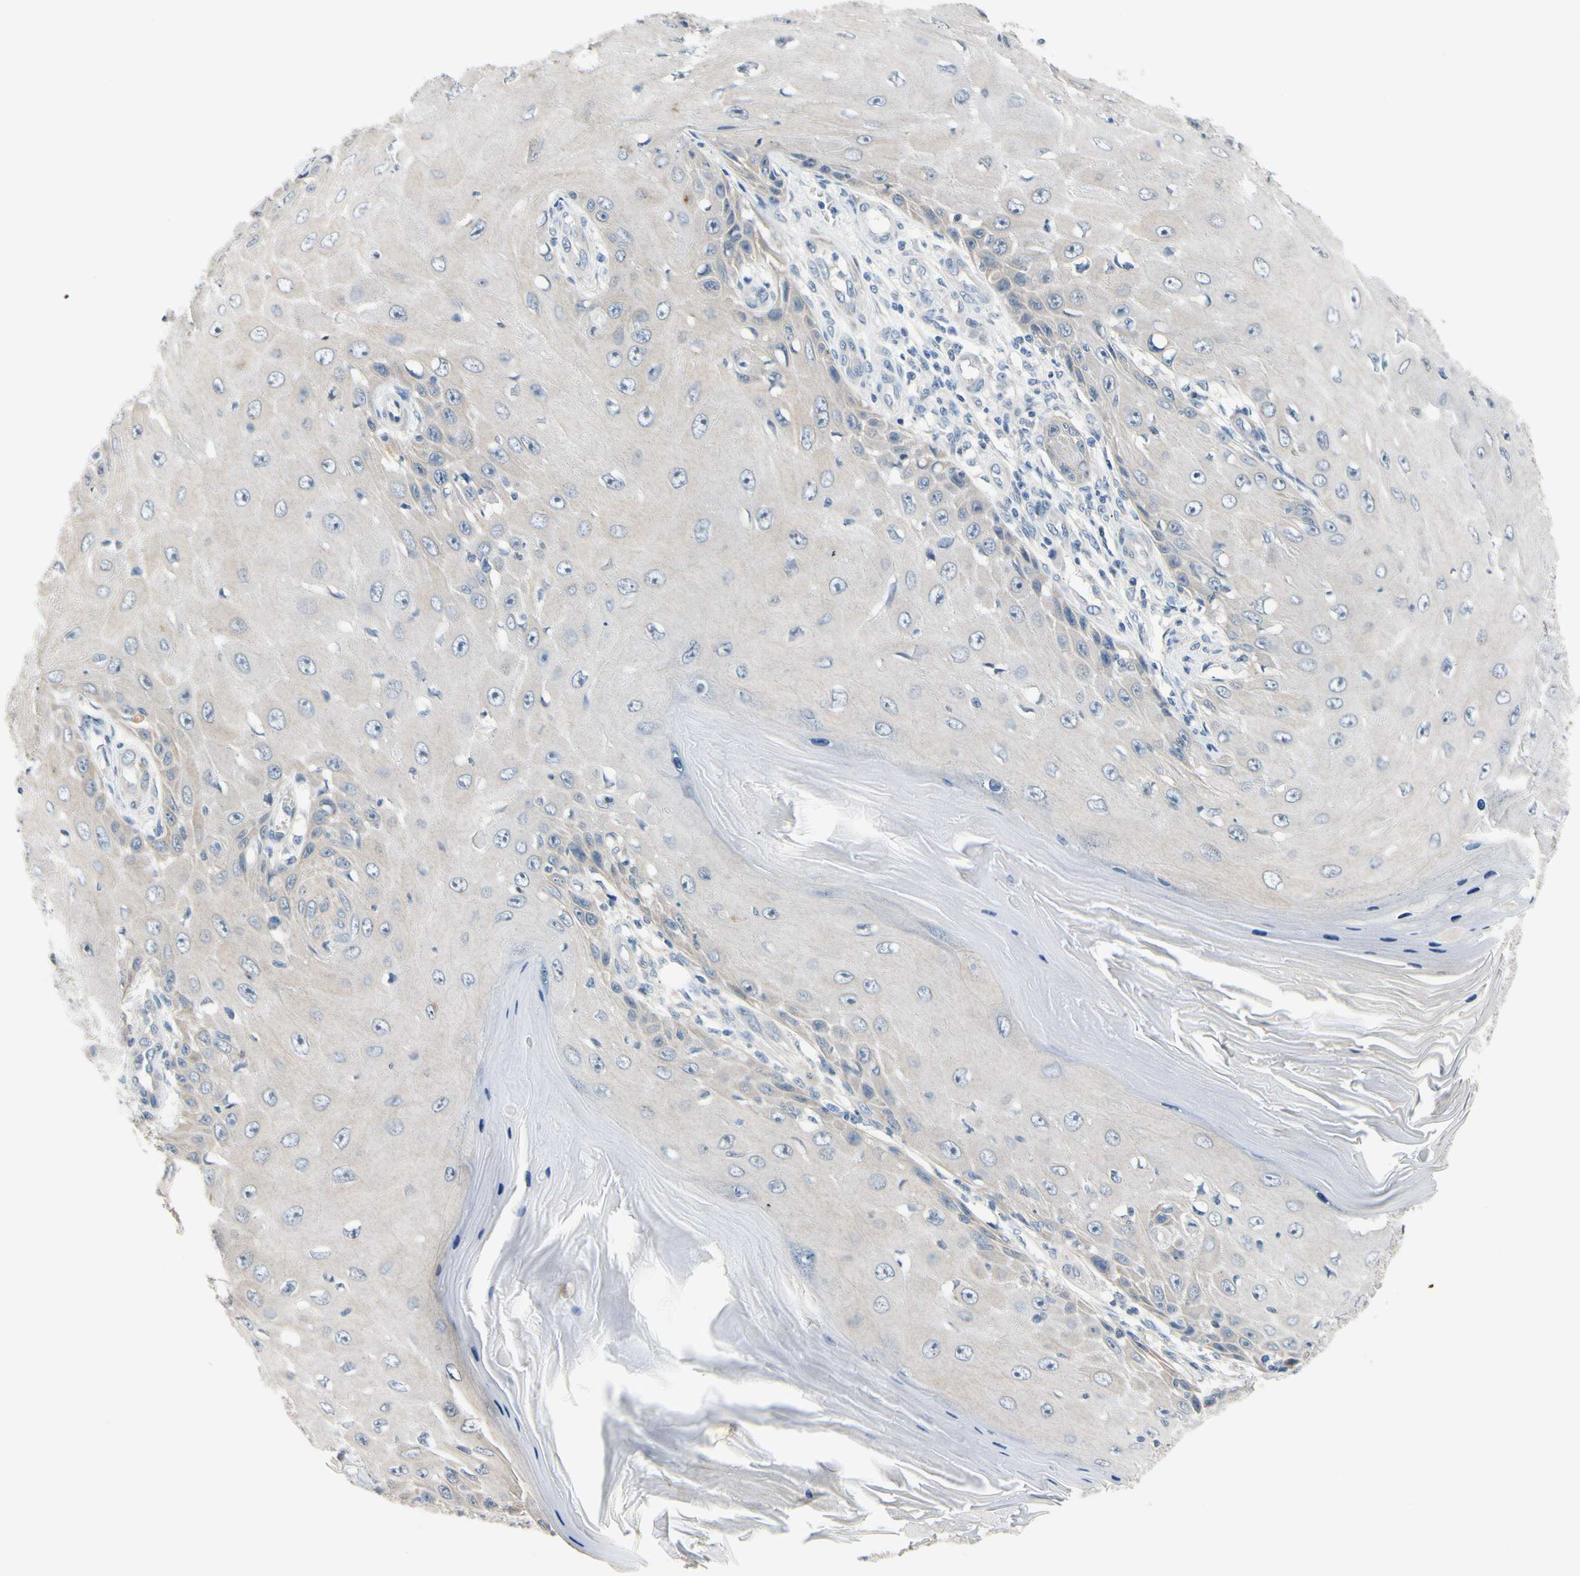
{"staining": {"intensity": "negative", "quantity": "none", "location": "none"}, "tissue": "skin cancer", "cell_type": "Tumor cells", "image_type": "cancer", "snomed": [{"axis": "morphology", "description": "Squamous cell carcinoma, NOS"}, {"axis": "topography", "description": "Skin"}], "caption": "Immunohistochemistry image of neoplastic tissue: human skin cancer stained with DAB shows no significant protein positivity in tumor cells.", "gene": "SLC27A6", "patient": {"sex": "female", "age": 73}}